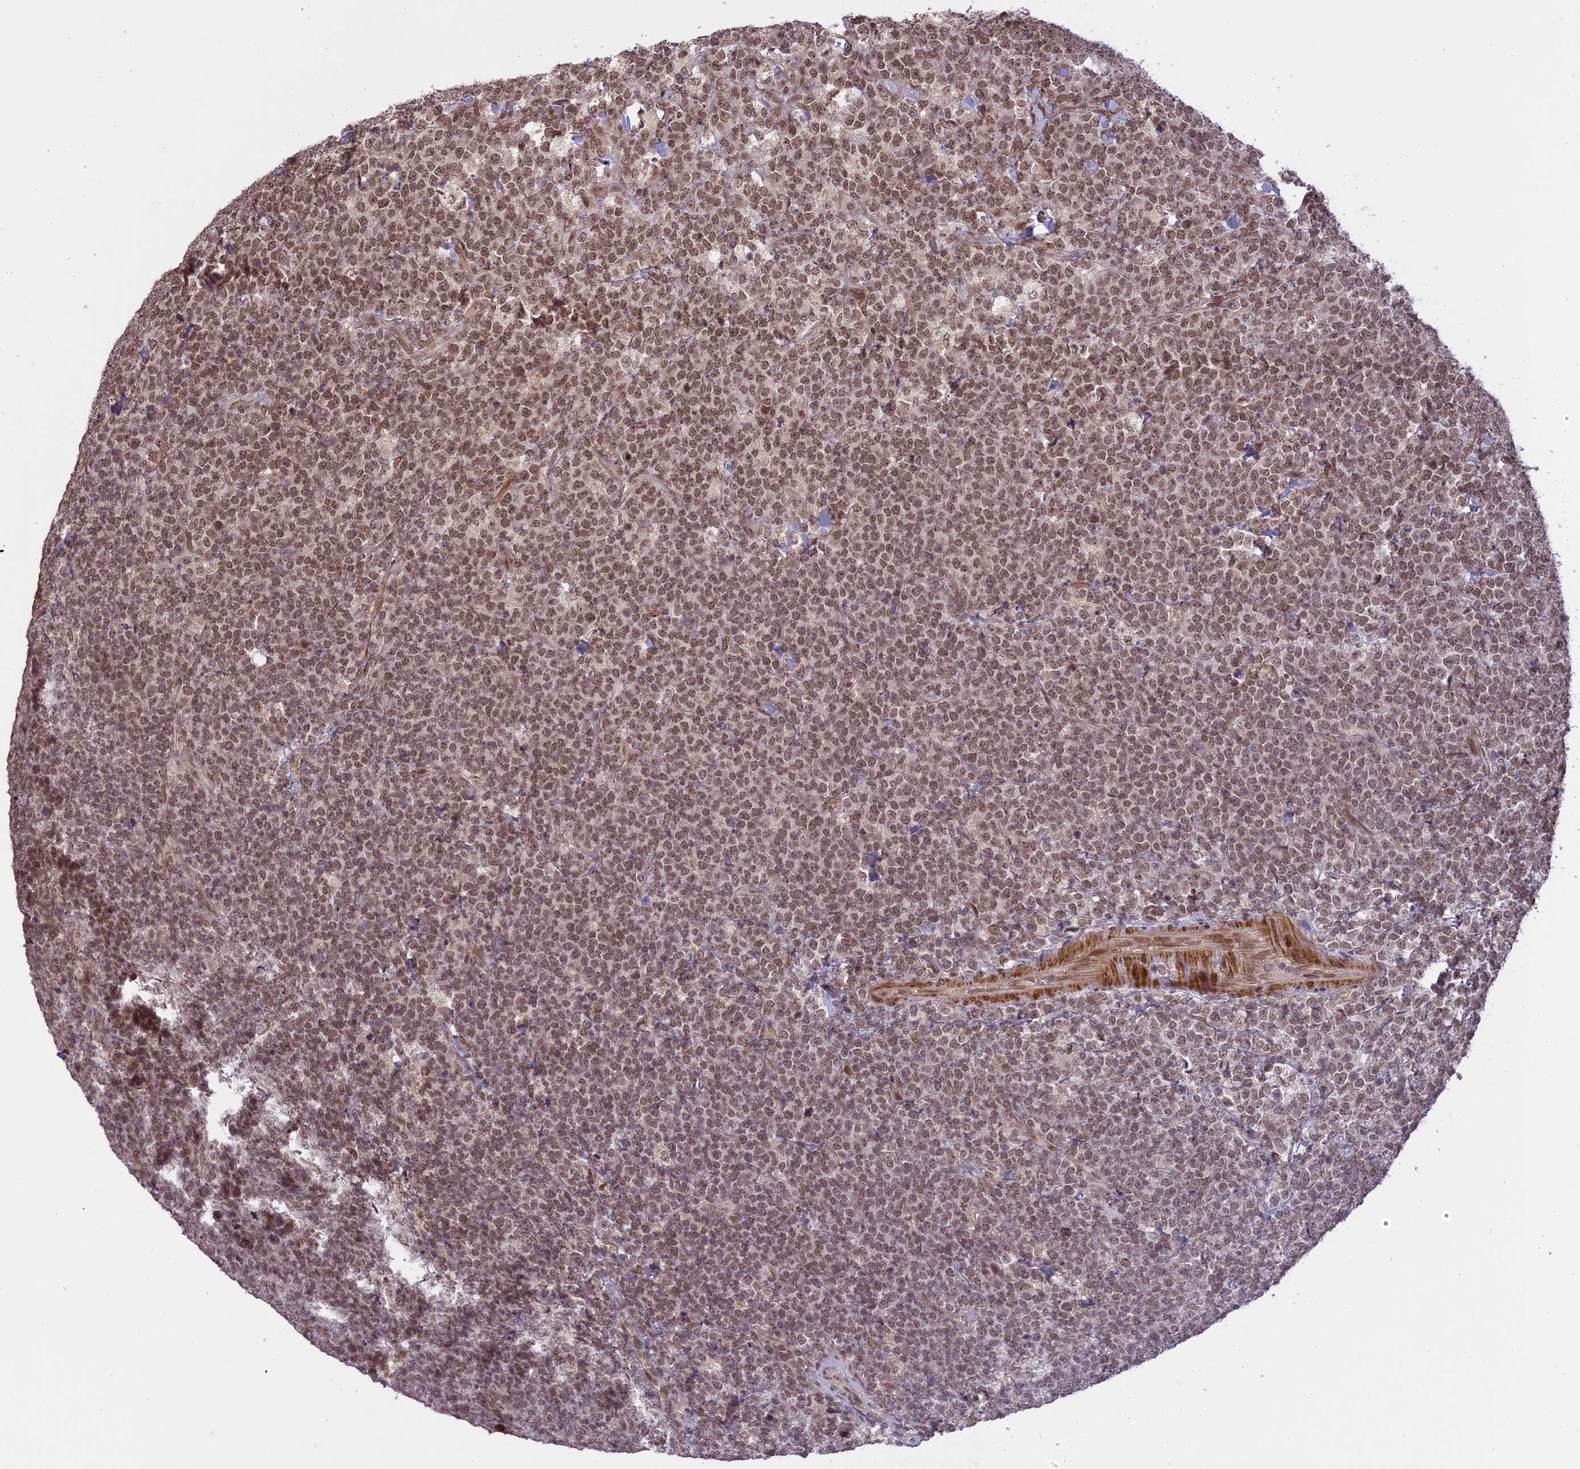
{"staining": {"intensity": "moderate", "quantity": "25%-75%", "location": "nuclear"}, "tissue": "lymphoma", "cell_type": "Tumor cells", "image_type": "cancer", "snomed": [{"axis": "morphology", "description": "Malignant lymphoma, non-Hodgkin's type, High grade"}, {"axis": "topography", "description": "Small intestine"}], "caption": "DAB immunohistochemical staining of human malignant lymphoma, non-Hodgkin's type (high-grade) exhibits moderate nuclear protein positivity in about 25%-75% of tumor cells.", "gene": "PRELID2", "patient": {"sex": "male", "age": 8}}